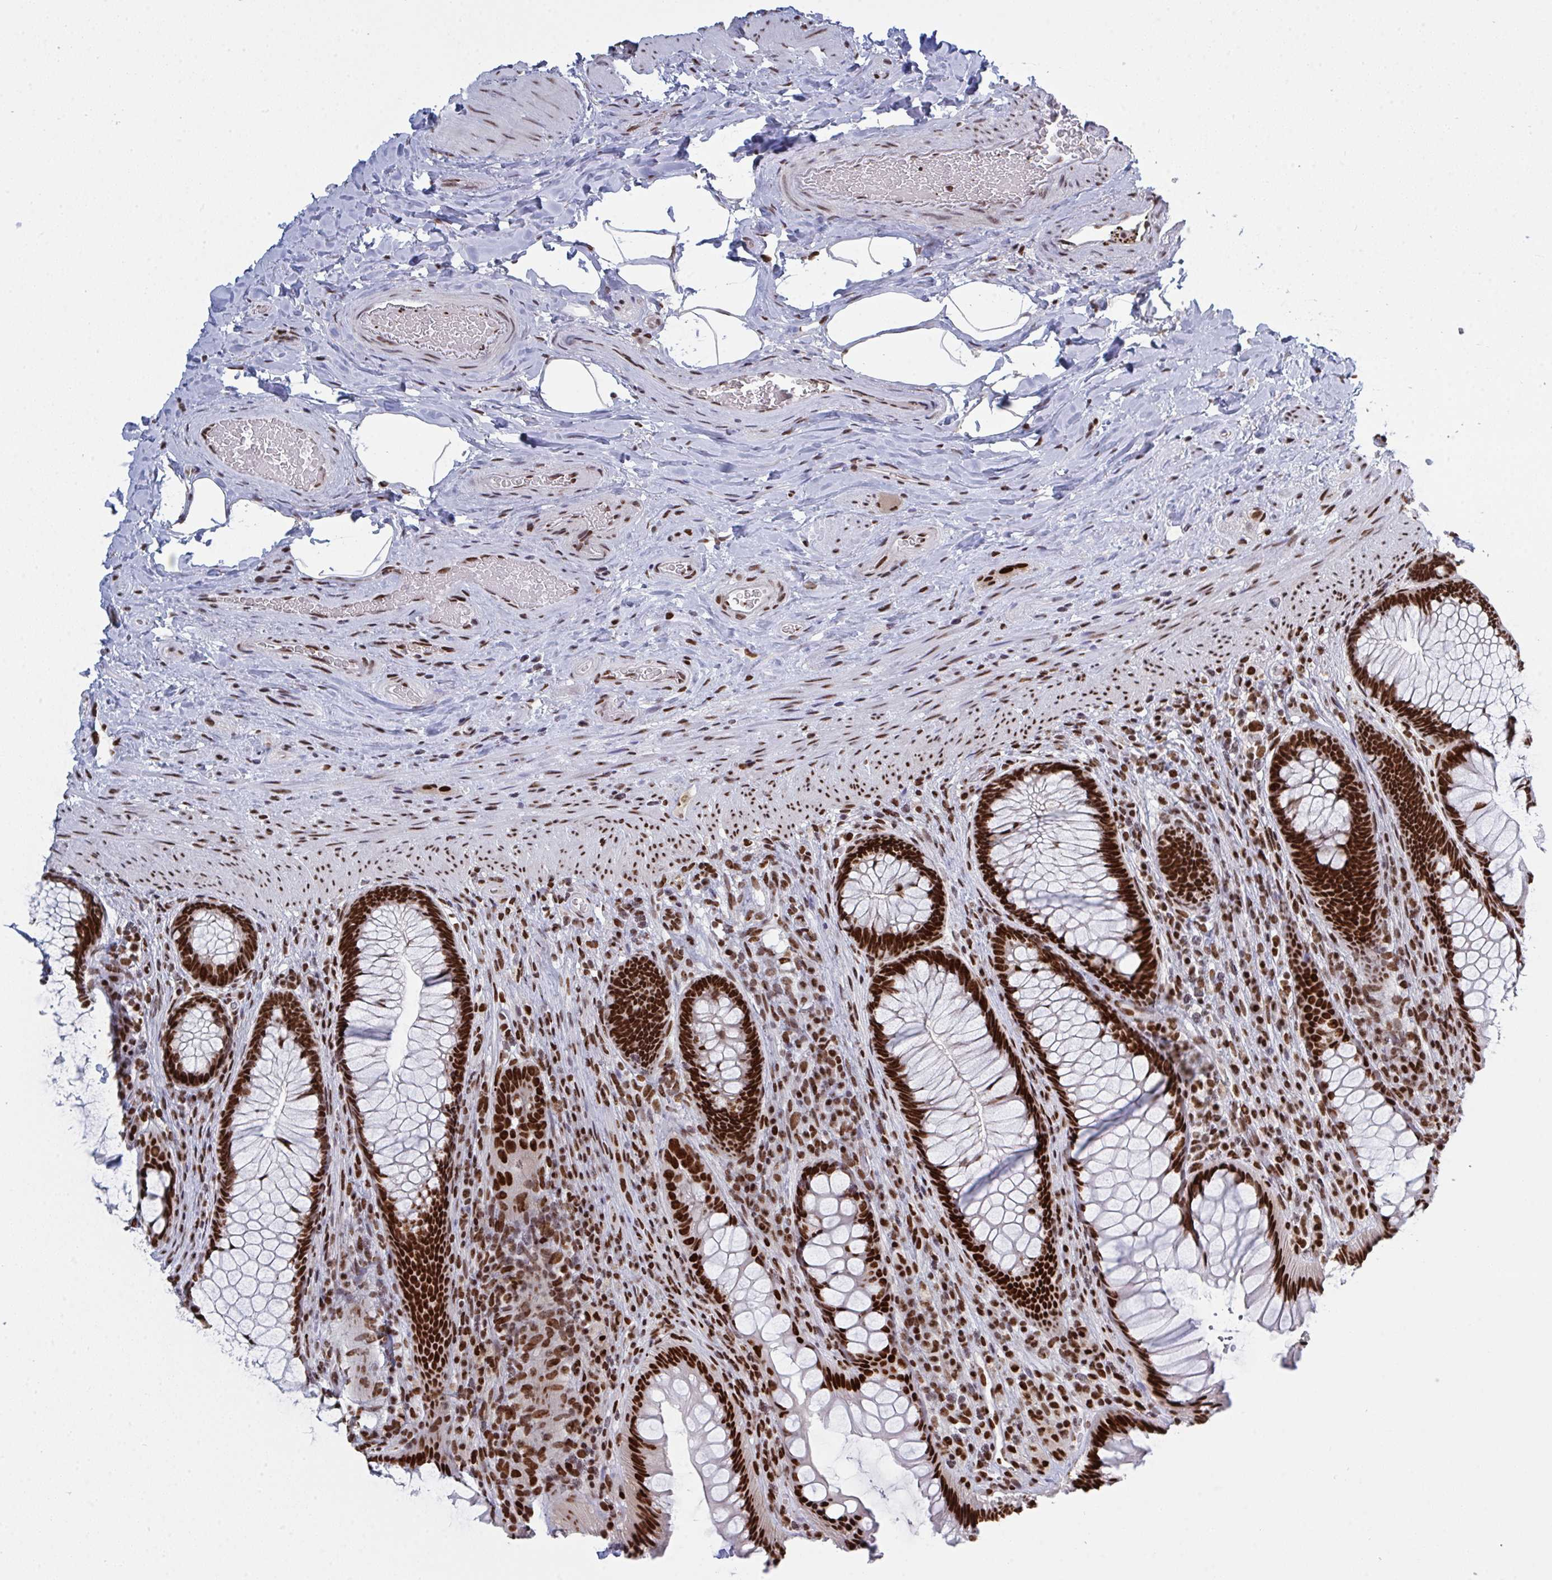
{"staining": {"intensity": "strong", "quantity": ">75%", "location": "nuclear"}, "tissue": "rectum", "cell_type": "Glandular cells", "image_type": "normal", "snomed": [{"axis": "morphology", "description": "Normal tissue, NOS"}, {"axis": "topography", "description": "Rectum"}], "caption": "The histopathology image reveals staining of unremarkable rectum, revealing strong nuclear protein expression (brown color) within glandular cells.", "gene": "ZNF607", "patient": {"sex": "male", "age": 53}}